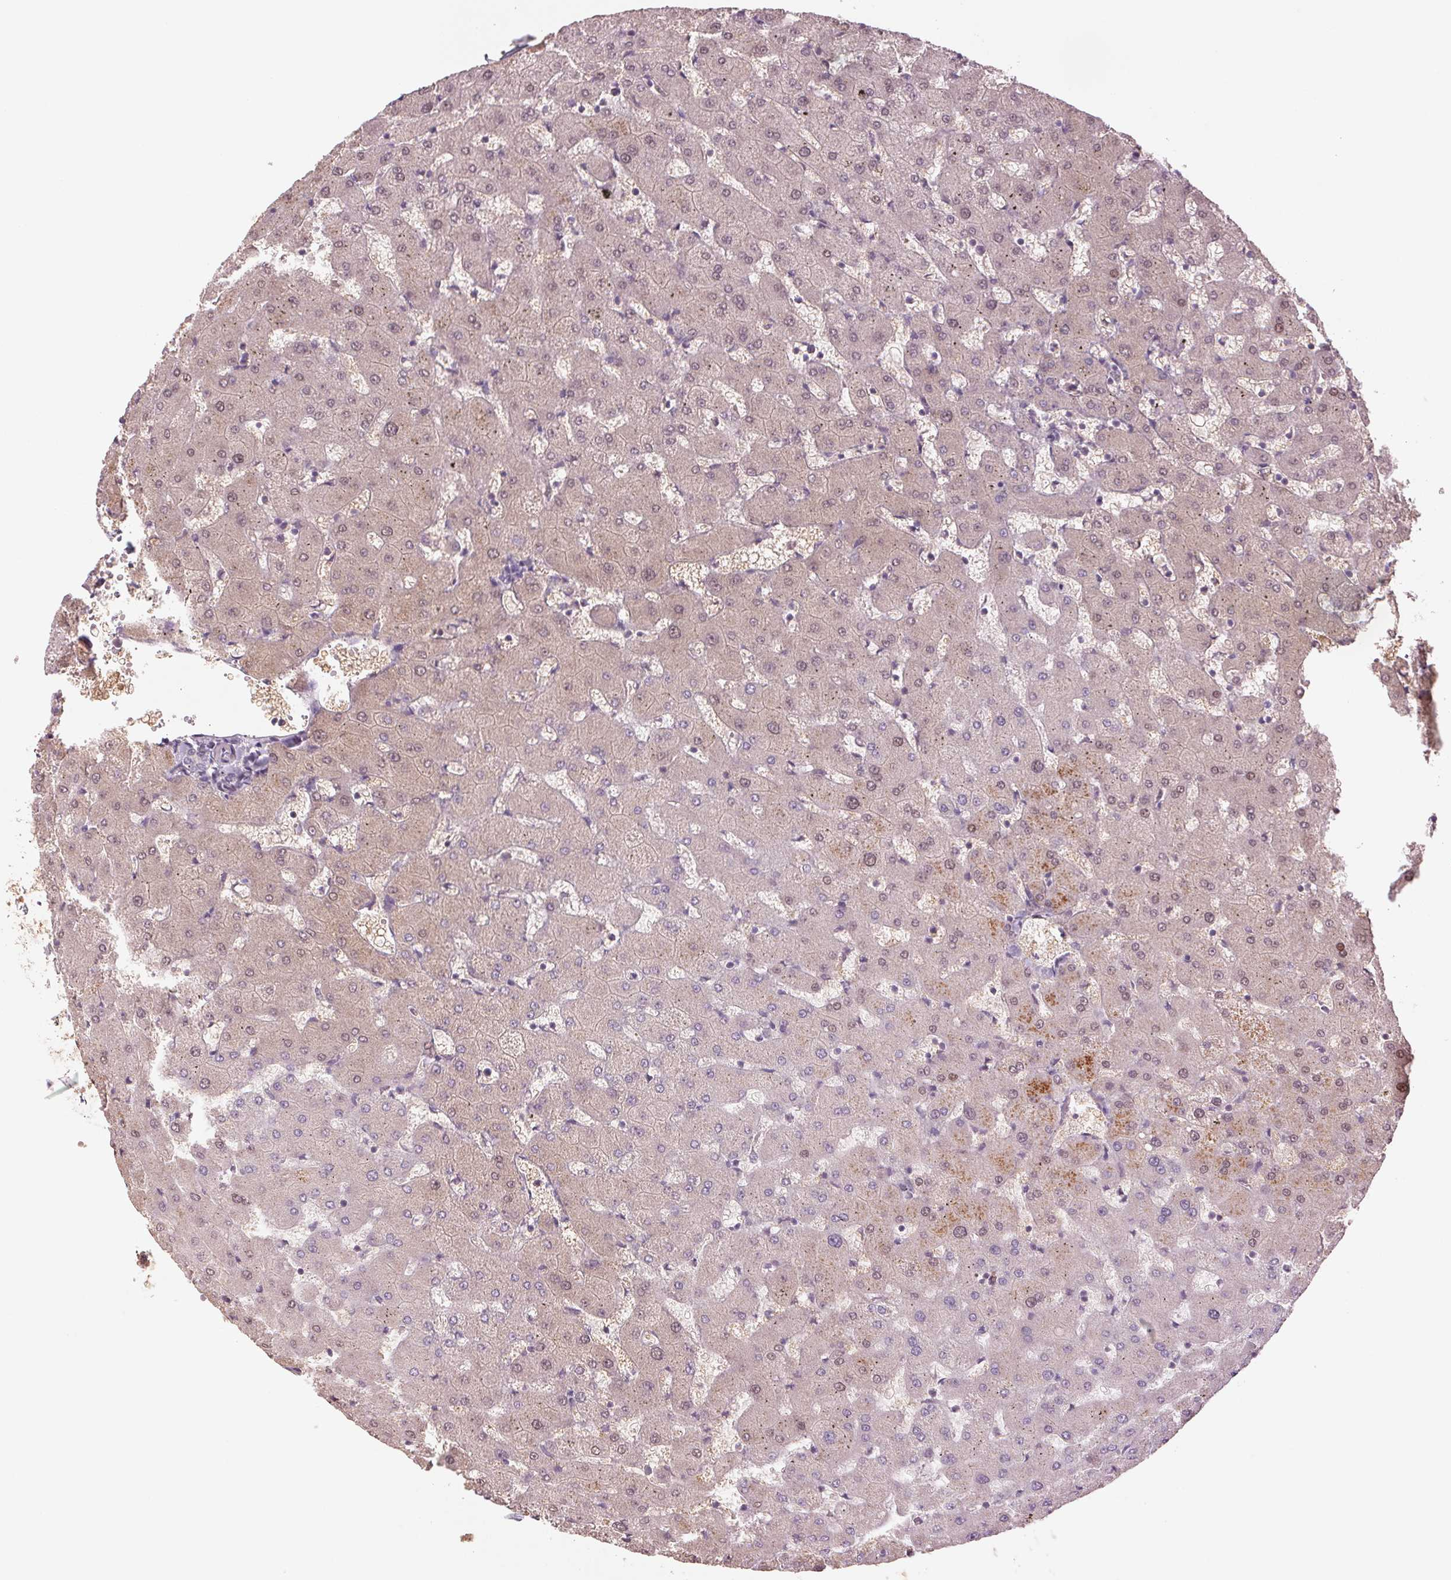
{"staining": {"intensity": "negative", "quantity": "none", "location": "none"}, "tissue": "liver", "cell_type": "Cholangiocytes", "image_type": "normal", "snomed": [{"axis": "morphology", "description": "Normal tissue, NOS"}, {"axis": "topography", "description": "Liver"}], "caption": "This is an IHC photomicrograph of unremarkable liver. There is no staining in cholangiocytes.", "gene": "PPIAL4A", "patient": {"sex": "female", "age": 63}}